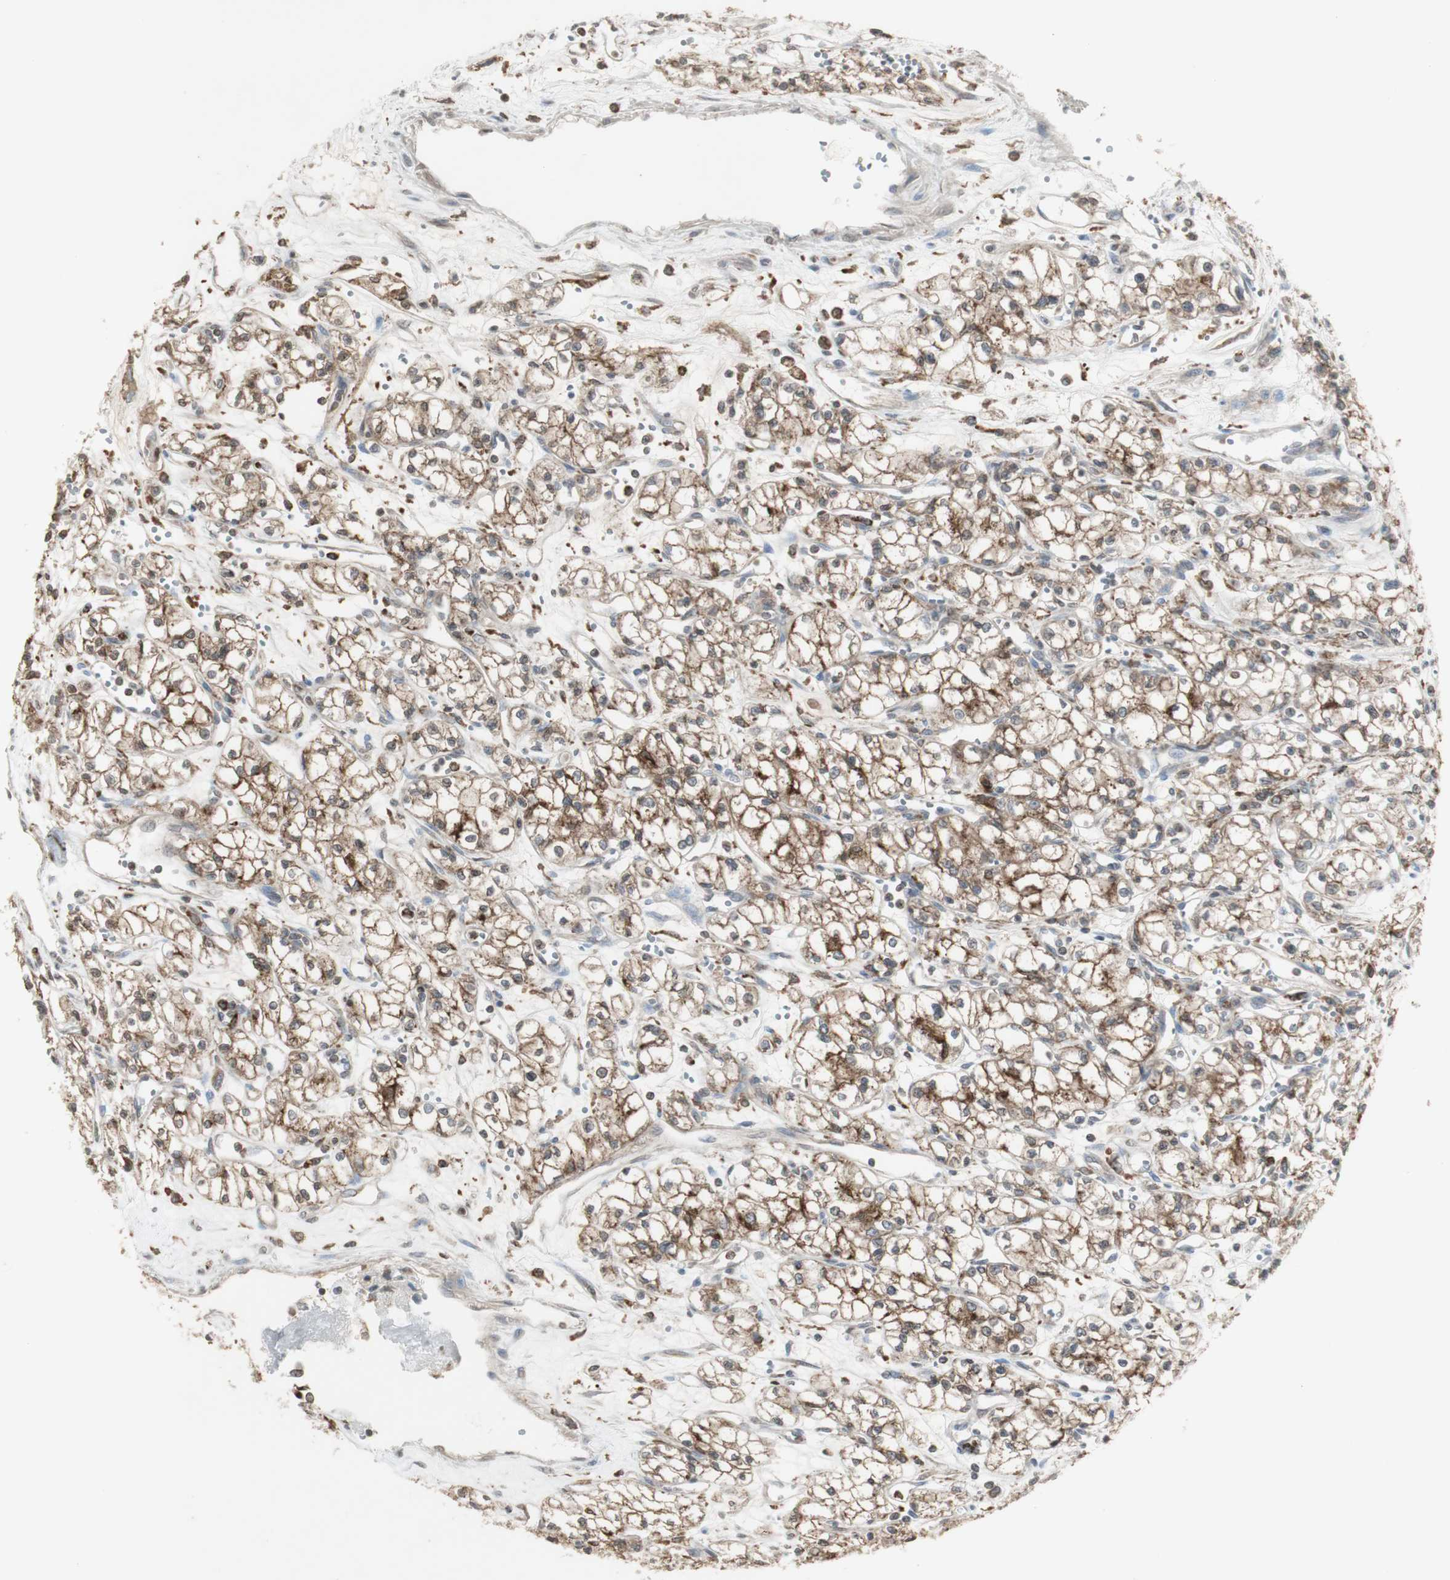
{"staining": {"intensity": "moderate", "quantity": ">75%", "location": "cytoplasmic/membranous"}, "tissue": "renal cancer", "cell_type": "Tumor cells", "image_type": "cancer", "snomed": [{"axis": "morphology", "description": "Normal tissue, NOS"}, {"axis": "morphology", "description": "Adenocarcinoma, NOS"}, {"axis": "topography", "description": "Kidney"}], "caption": "This histopathology image demonstrates renal cancer stained with immunohistochemistry (IHC) to label a protein in brown. The cytoplasmic/membranous of tumor cells show moderate positivity for the protein. Nuclei are counter-stained blue.", "gene": "ATP6V1E1", "patient": {"sex": "male", "age": 59}}